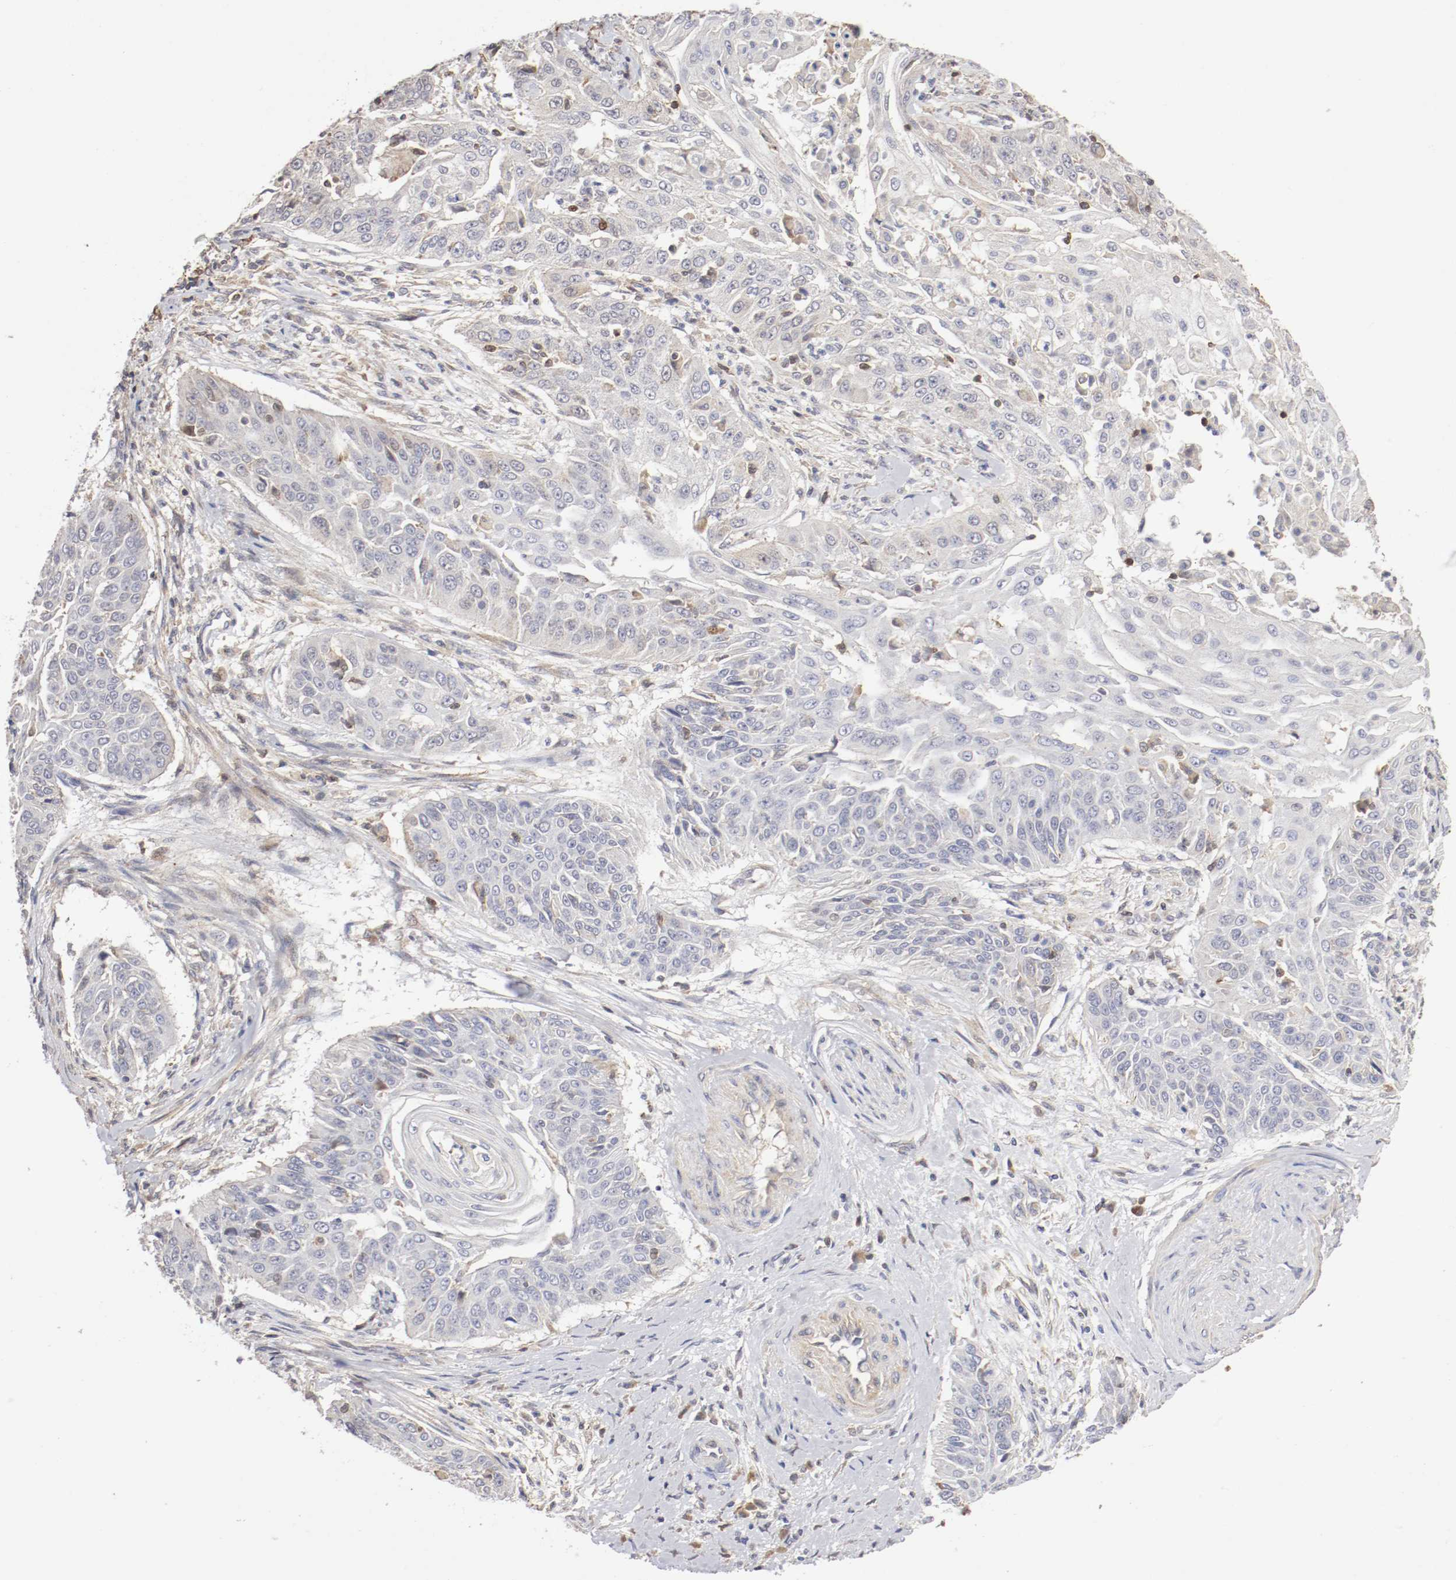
{"staining": {"intensity": "negative", "quantity": "none", "location": "none"}, "tissue": "cervical cancer", "cell_type": "Tumor cells", "image_type": "cancer", "snomed": [{"axis": "morphology", "description": "Squamous cell carcinoma, NOS"}, {"axis": "topography", "description": "Cervix"}], "caption": "Immunohistochemistry micrograph of neoplastic tissue: cervical cancer (squamous cell carcinoma) stained with DAB (3,3'-diaminobenzidine) displays no significant protein expression in tumor cells.", "gene": "CDK6", "patient": {"sex": "female", "age": 33}}